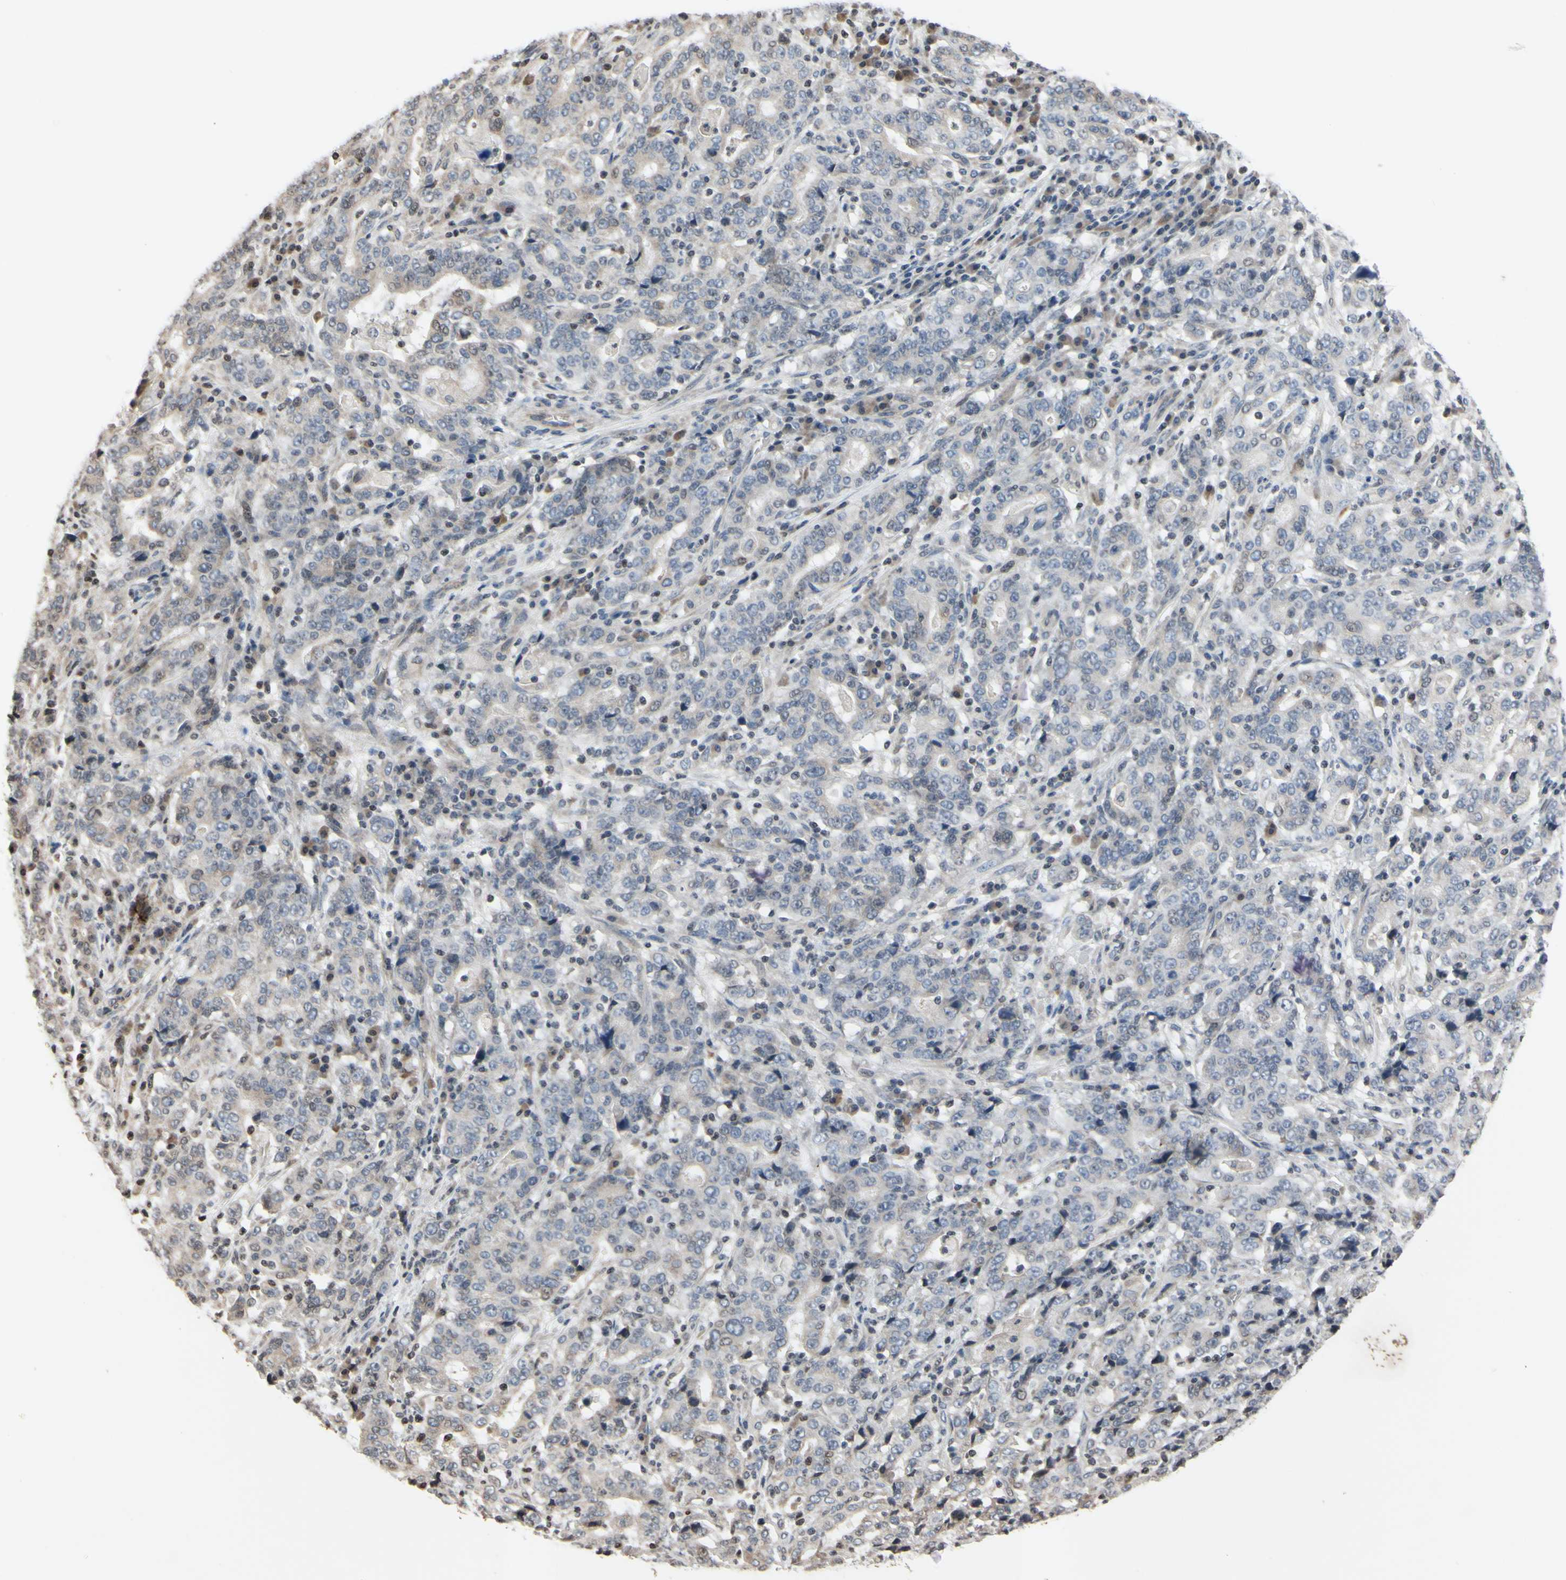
{"staining": {"intensity": "negative", "quantity": "none", "location": "none"}, "tissue": "stomach cancer", "cell_type": "Tumor cells", "image_type": "cancer", "snomed": [{"axis": "morphology", "description": "Normal tissue, NOS"}, {"axis": "morphology", "description": "Adenocarcinoma, NOS"}, {"axis": "topography", "description": "Stomach, upper"}, {"axis": "topography", "description": "Stomach"}], "caption": "High power microscopy image of an immunohistochemistry histopathology image of adenocarcinoma (stomach), revealing no significant staining in tumor cells.", "gene": "ARG1", "patient": {"sex": "male", "age": 59}}